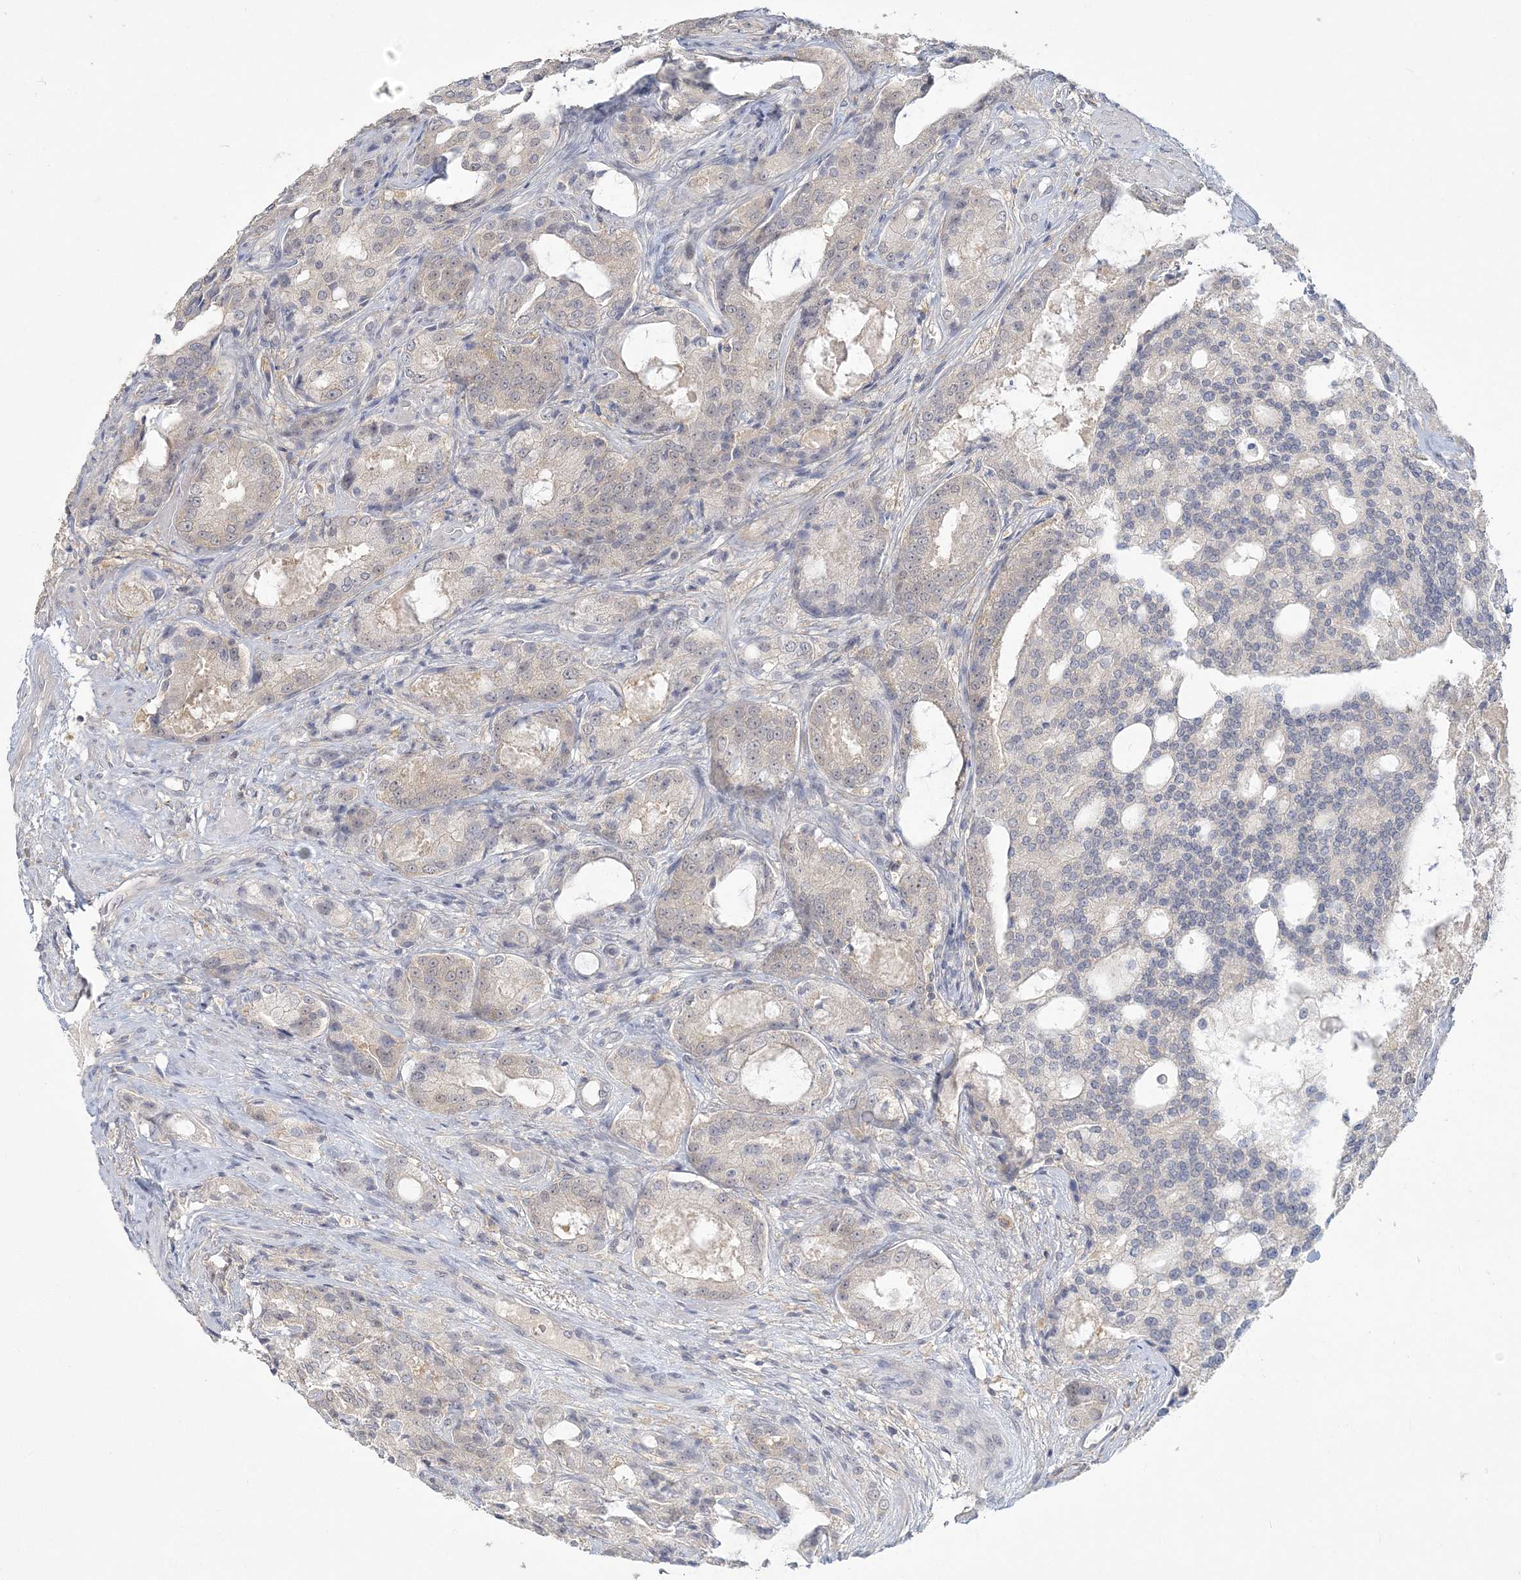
{"staining": {"intensity": "negative", "quantity": "none", "location": "none"}, "tissue": "prostate cancer", "cell_type": "Tumor cells", "image_type": "cancer", "snomed": [{"axis": "morphology", "description": "Adenocarcinoma, High grade"}, {"axis": "topography", "description": "Prostate"}], "caption": "High magnification brightfield microscopy of prostate cancer stained with DAB (brown) and counterstained with hematoxylin (blue): tumor cells show no significant positivity. The staining was performed using DAB to visualize the protein expression in brown, while the nuclei were stained in blue with hematoxylin (Magnification: 20x).", "gene": "ANKS1A", "patient": {"sex": "male", "age": 72}}